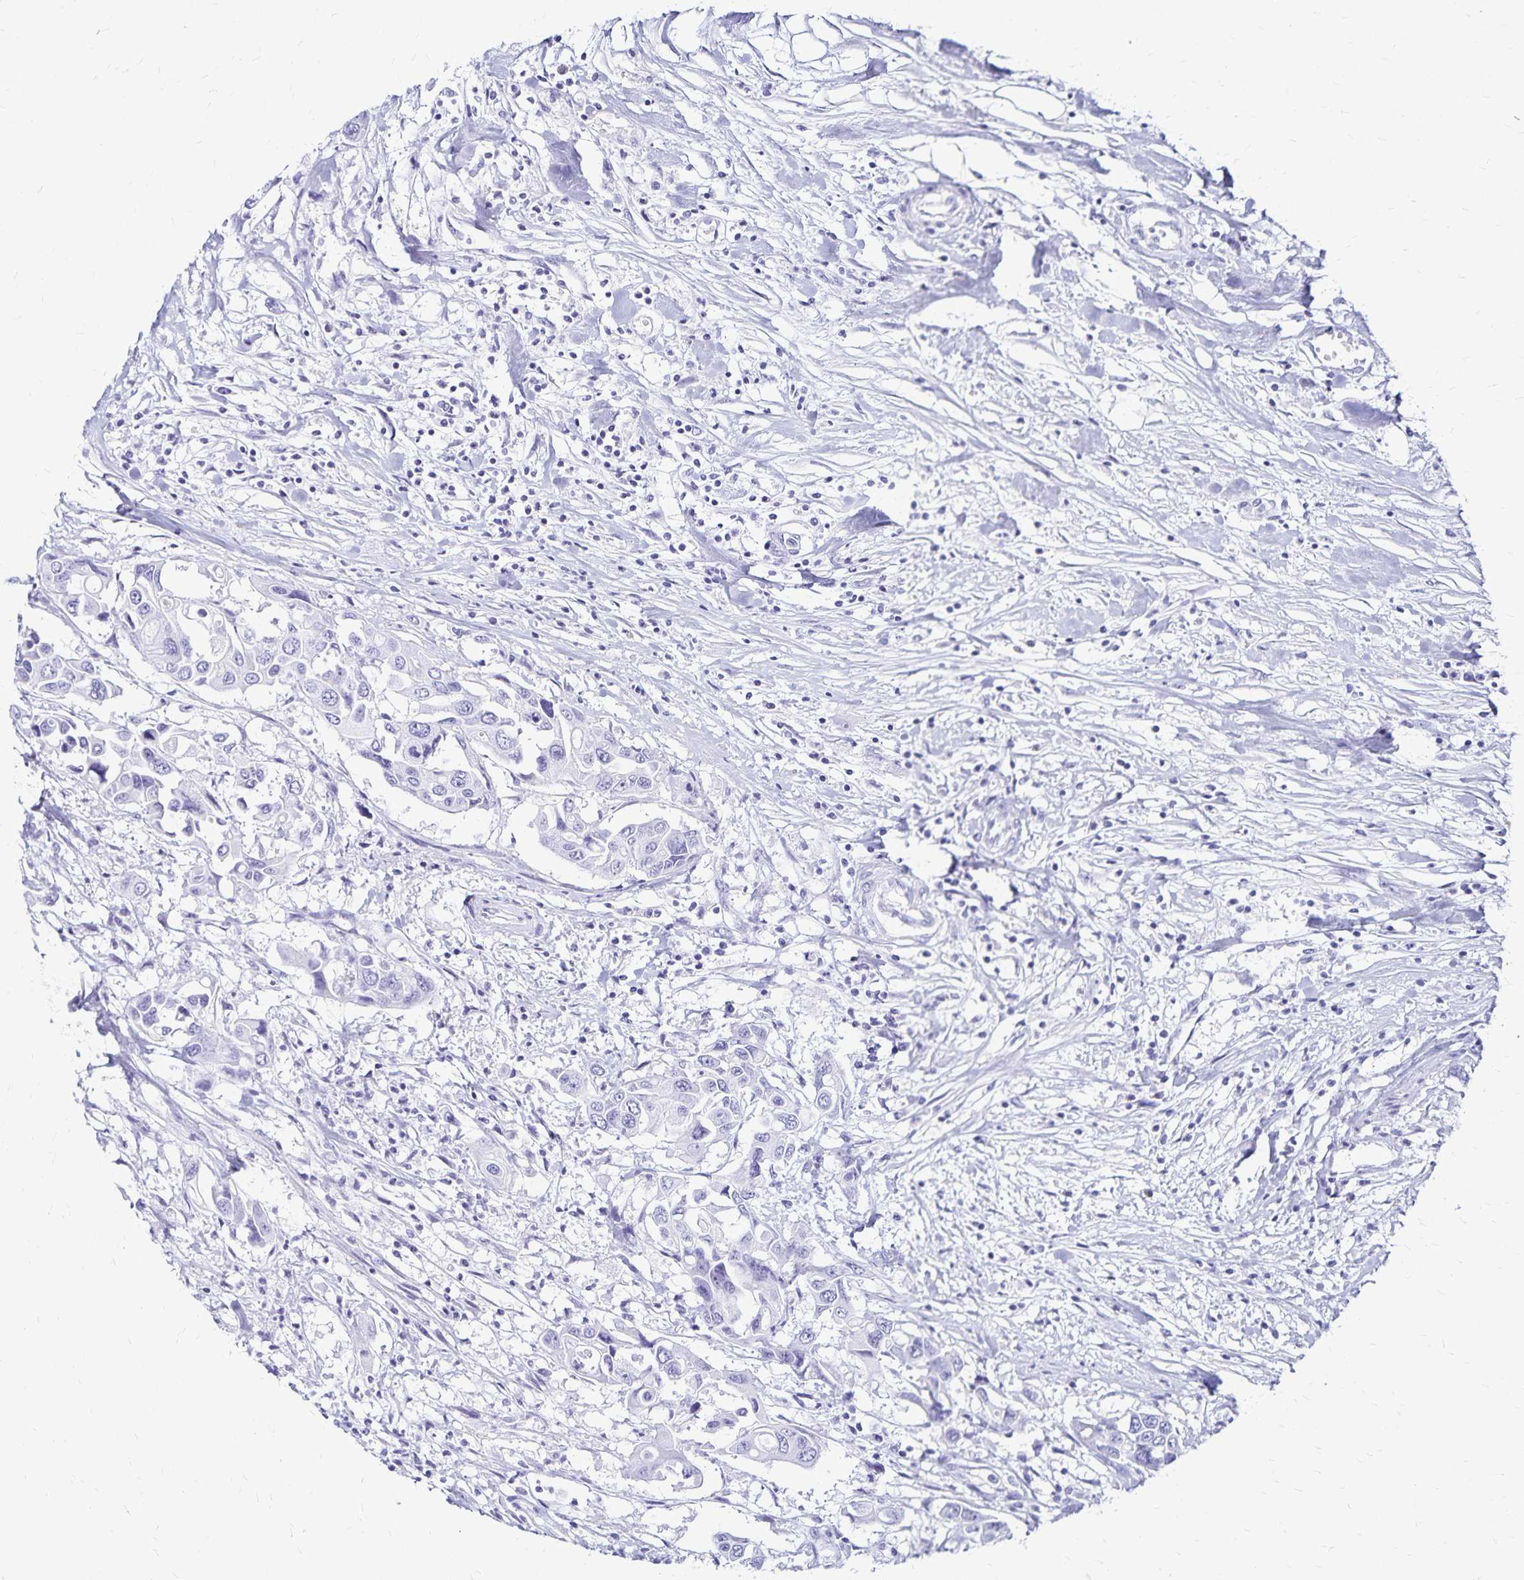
{"staining": {"intensity": "negative", "quantity": "none", "location": "none"}, "tissue": "colorectal cancer", "cell_type": "Tumor cells", "image_type": "cancer", "snomed": [{"axis": "morphology", "description": "Adenocarcinoma, NOS"}, {"axis": "topography", "description": "Colon"}], "caption": "Human colorectal cancer stained for a protein using IHC reveals no staining in tumor cells.", "gene": "LIN28B", "patient": {"sex": "male", "age": 77}}